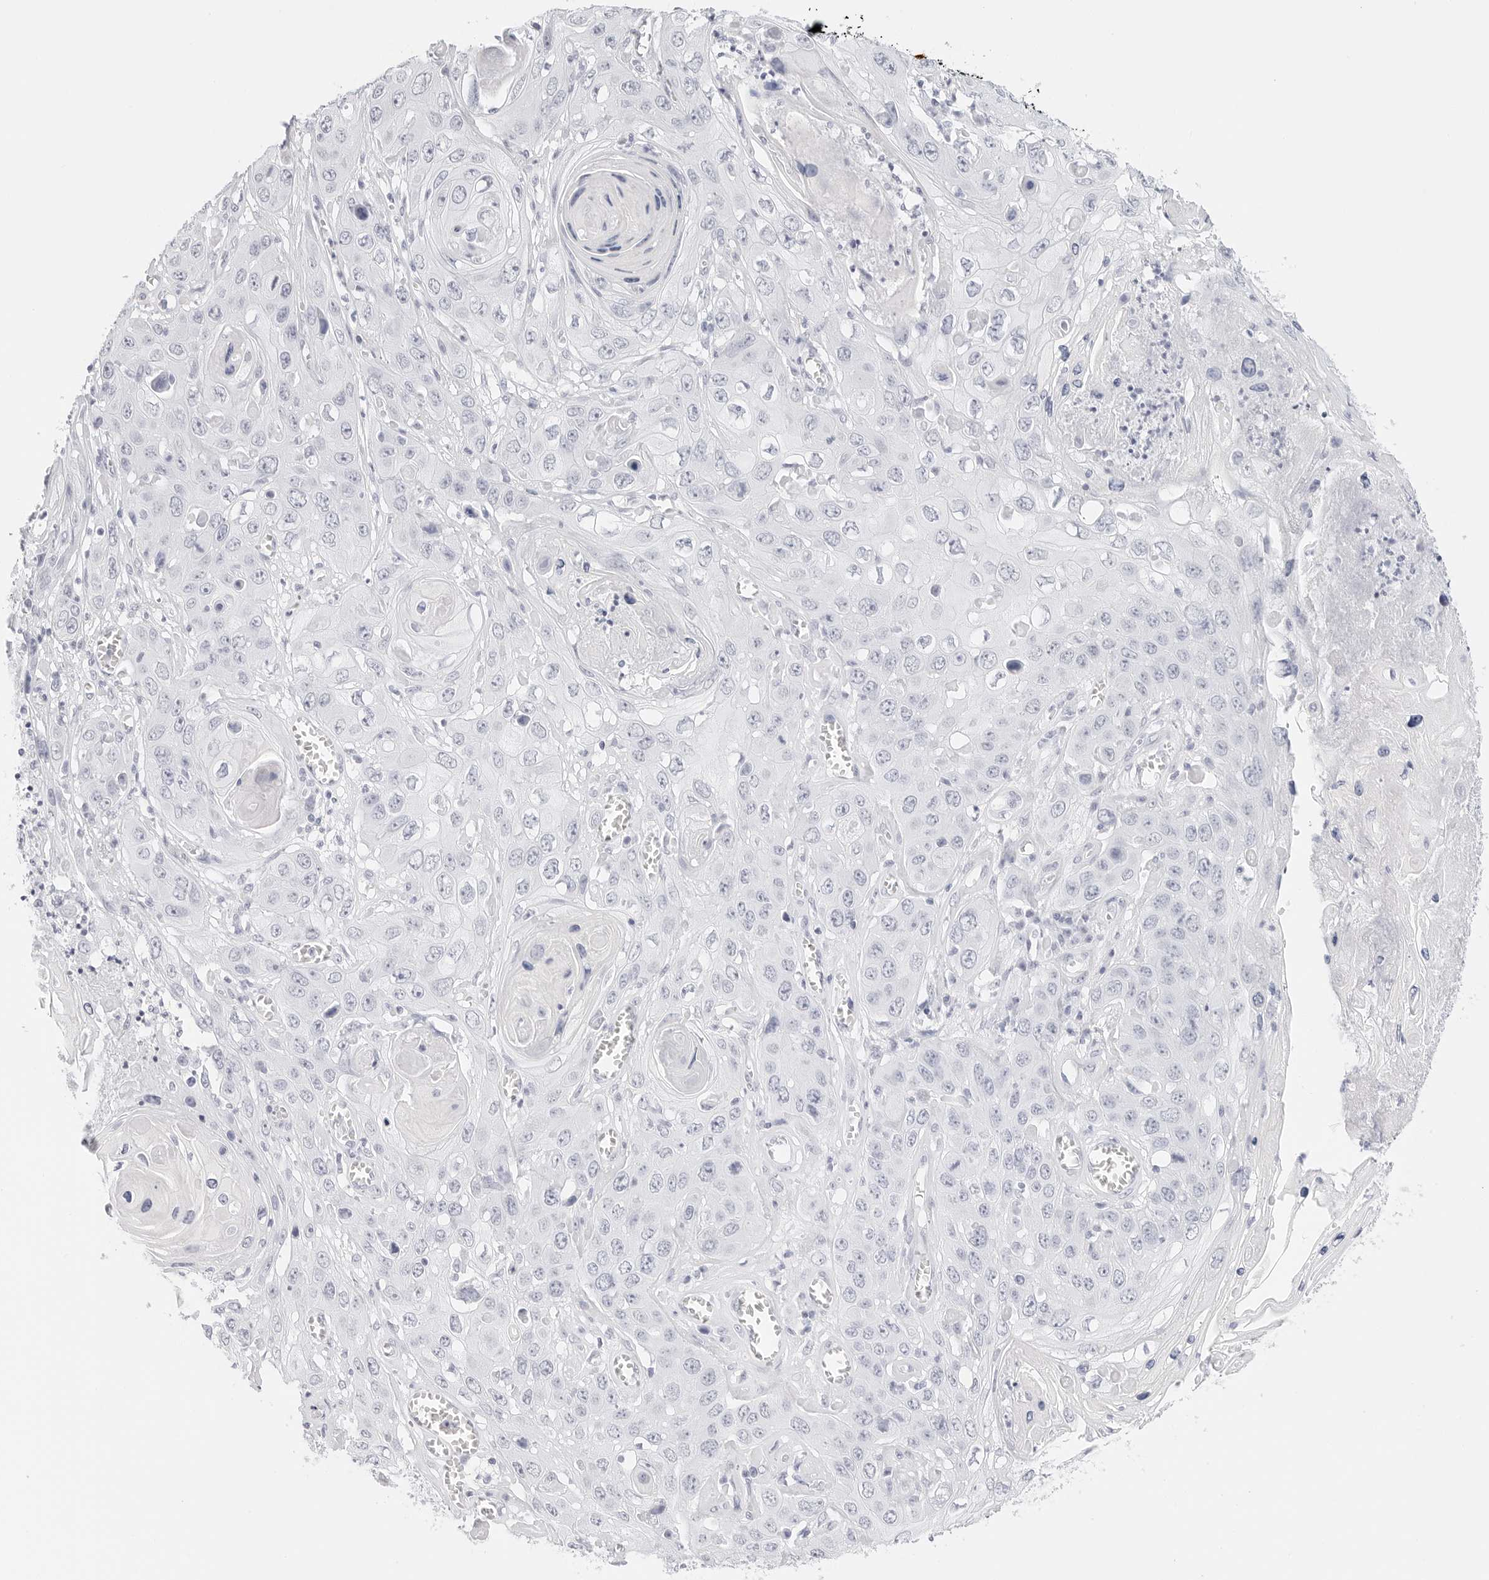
{"staining": {"intensity": "negative", "quantity": "none", "location": "none"}, "tissue": "skin cancer", "cell_type": "Tumor cells", "image_type": "cancer", "snomed": [{"axis": "morphology", "description": "Squamous cell carcinoma, NOS"}, {"axis": "topography", "description": "Skin"}], "caption": "The histopathology image demonstrates no staining of tumor cells in skin cancer.", "gene": "TFF2", "patient": {"sex": "male", "age": 55}}